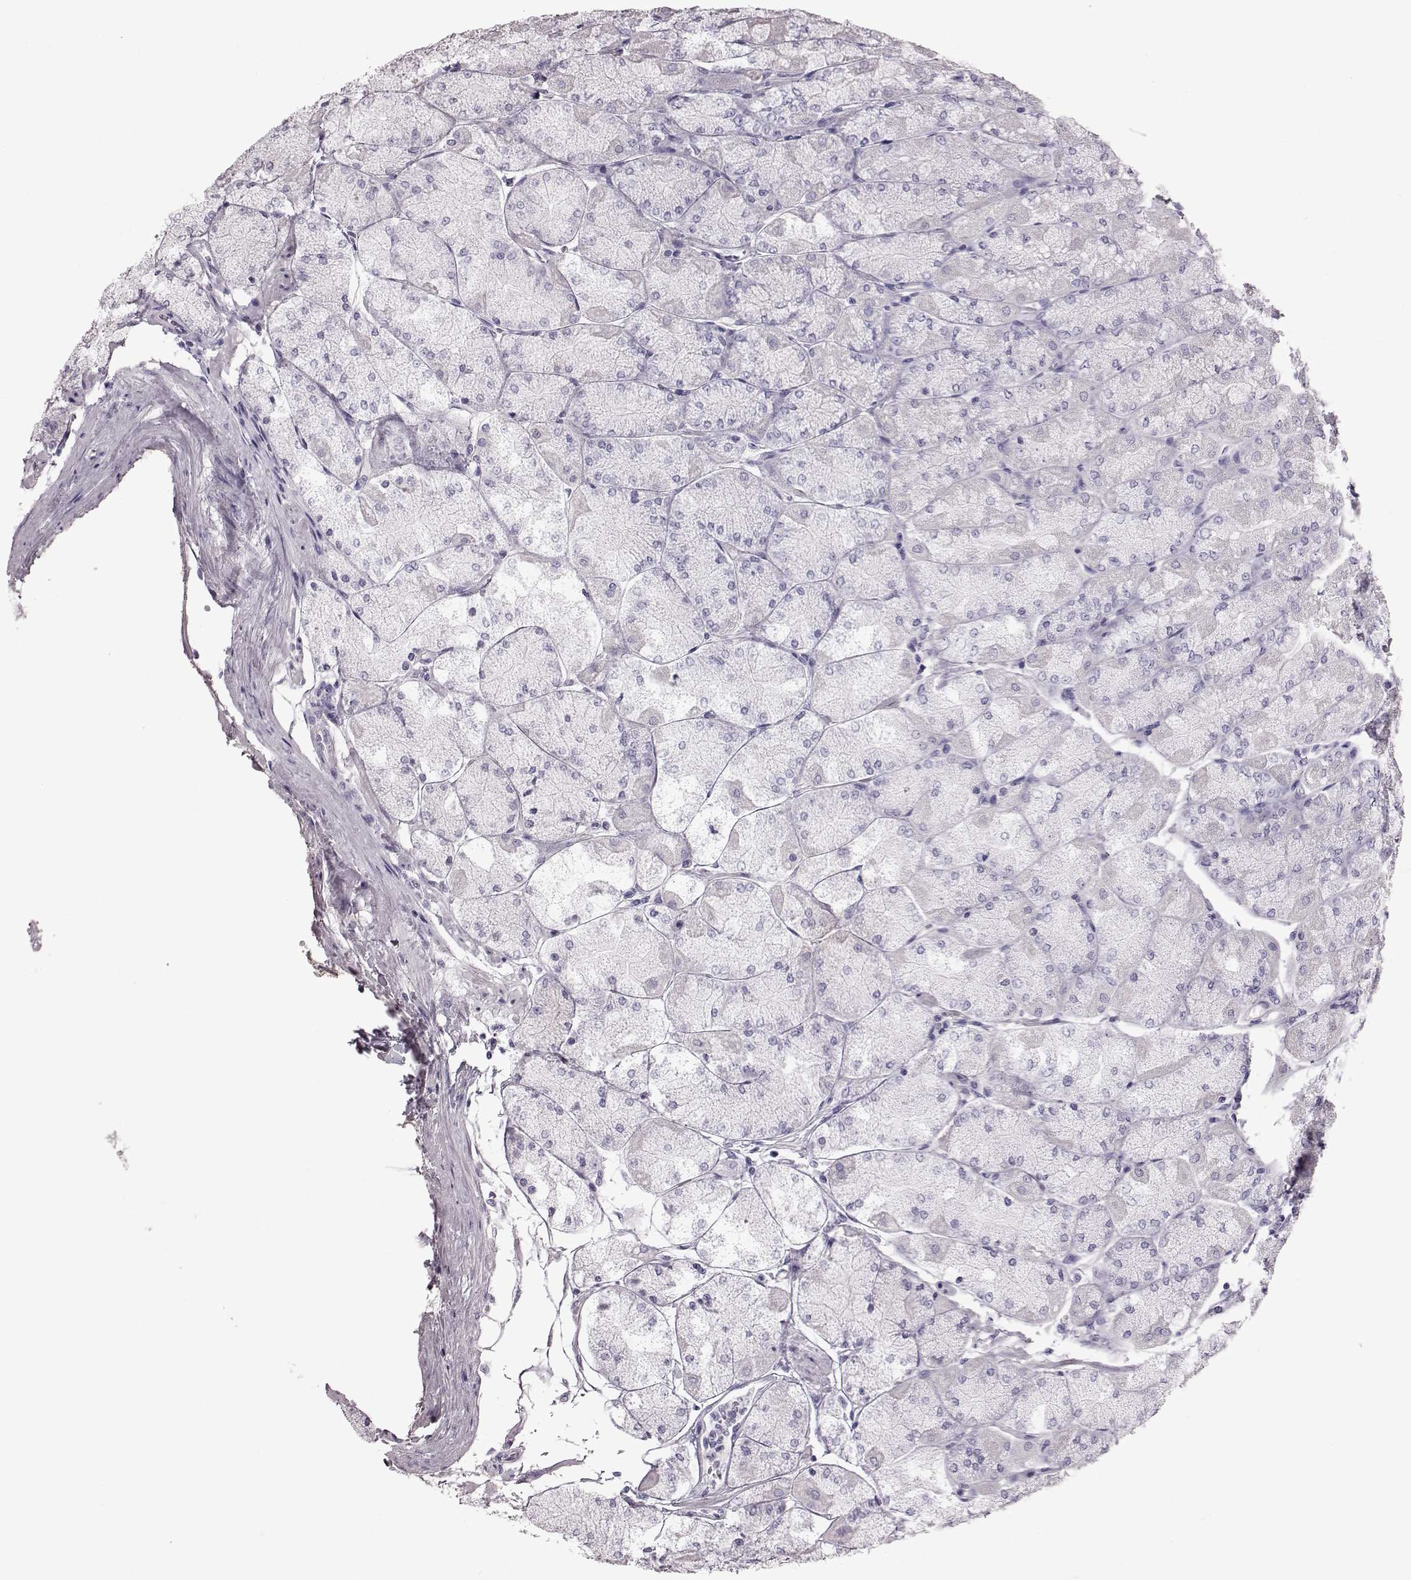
{"staining": {"intensity": "negative", "quantity": "none", "location": "none"}, "tissue": "stomach", "cell_type": "Glandular cells", "image_type": "normal", "snomed": [{"axis": "morphology", "description": "Normal tissue, NOS"}, {"axis": "topography", "description": "Stomach, upper"}], "caption": "There is no significant positivity in glandular cells of stomach. The staining is performed using DAB (3,3'-diaminobenzidine) brown chromogen with nuclei counter-stained in using hematoxylin.", "gene": "TCHHL1", "patient": {"sex": "male", "age": 60}}